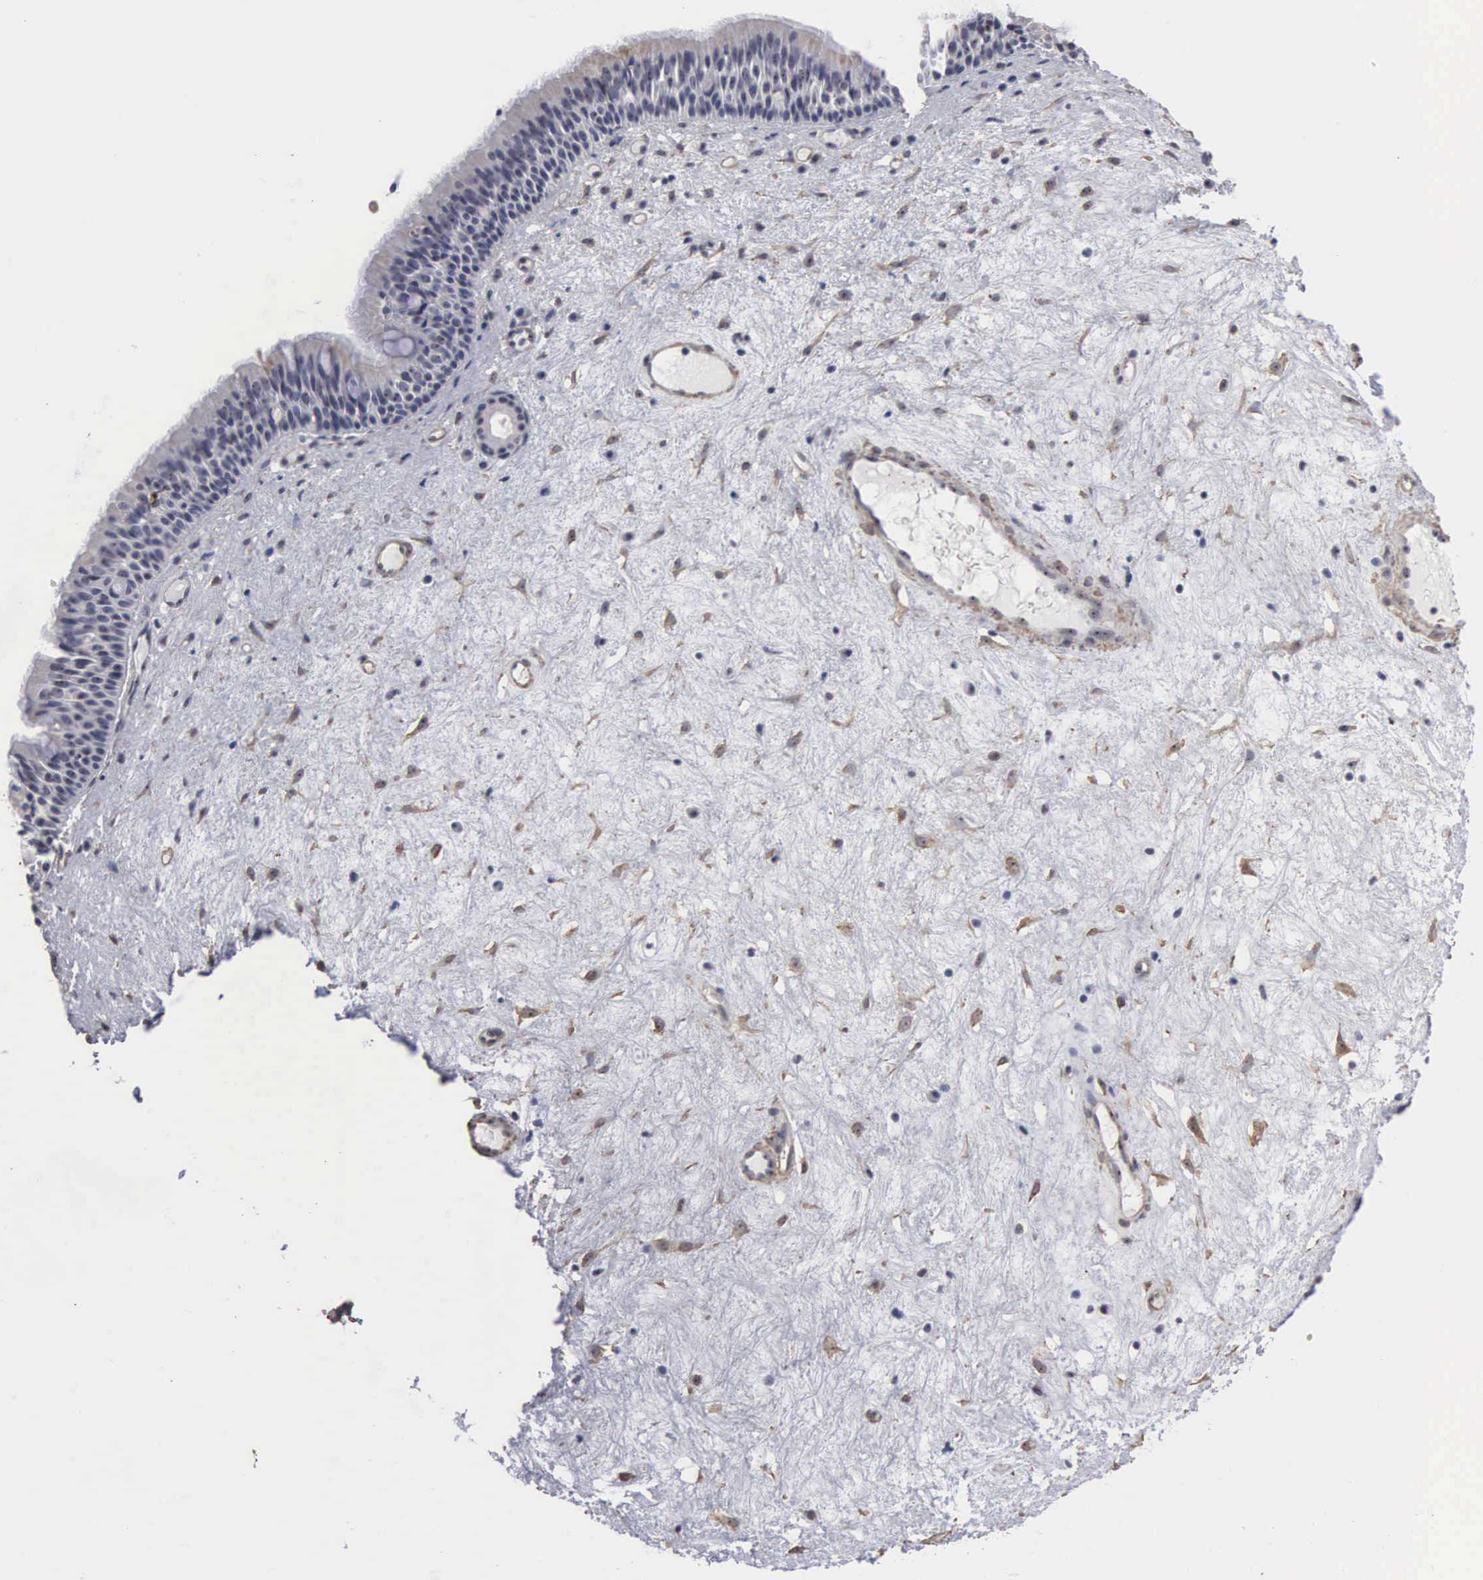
{"staining": {"intensity": "weak", "quantity": "<25%", "location": "cytoplasmic/membranous,nuclear"}, "tissue": "nasopharynx", "cell_type": "Respiratory epithelial cells", "image_type": "normal", "snomed": [{"axis": "morphology", "description": "Normal tissue, NOS"}, {"axis": "topography", "description": "Nasopharynx"}], "caption": "High power microscopy photomicrograph of an immunohistochemistry (IHC) micrograph of benign nasopharynx, revealing no significant staining in respiratory epithelial cells.", "gene": "NGDN", "patient": {"sex": "female", "age": 78}}